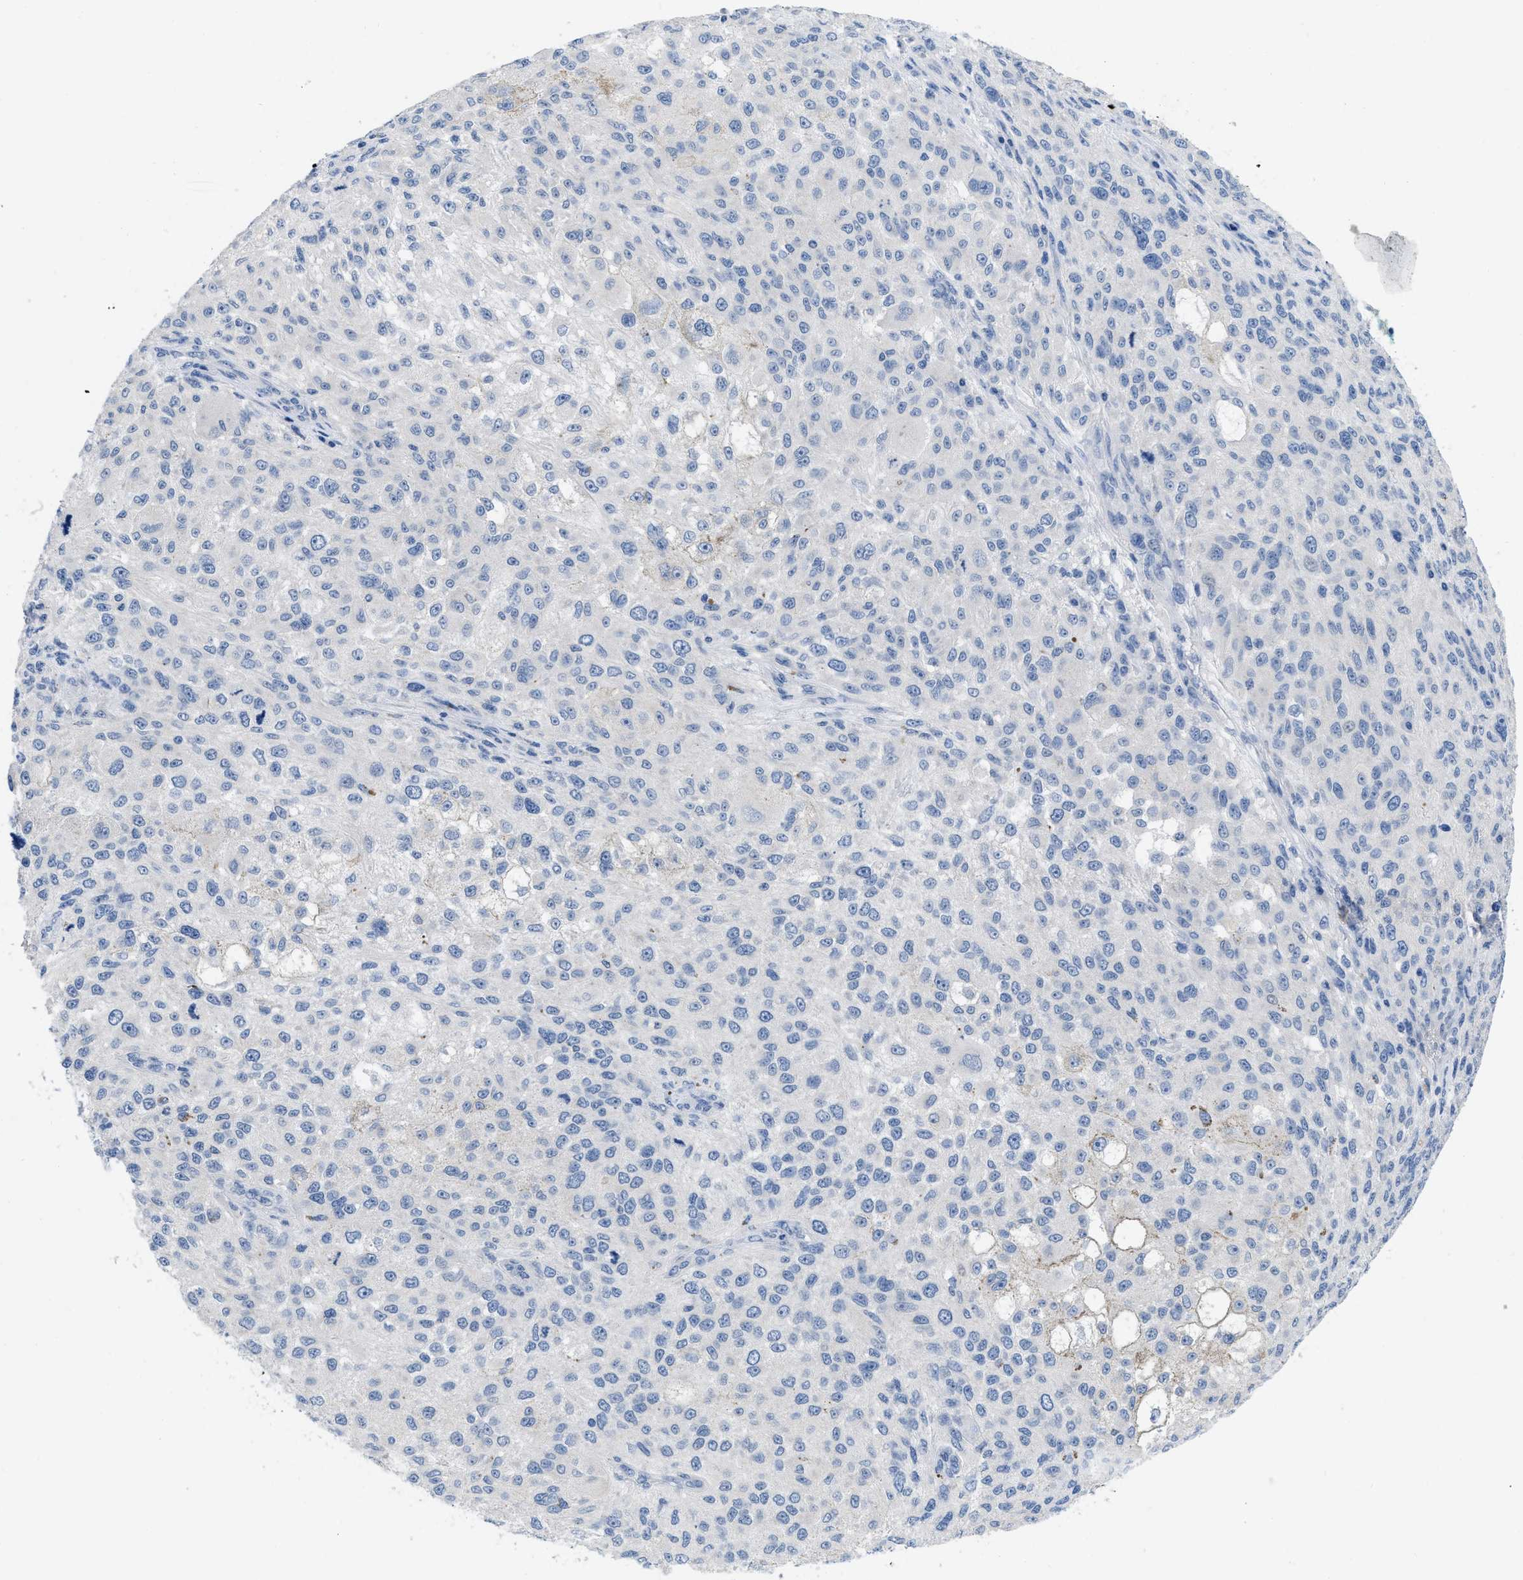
{"staining": {"intensity": "negative", "quantity": "none", "location": "none"}, "tissue": "melanoma", "cell_type": "Tumor cells", "image_type": "cancer", "snomed": [{"axis": "morphology", "description": "Necrosis, NOS"}, {"axis": "morphology", "description": "Malignant melanoma, NOS"}, {"axis": "topography", "description": "Skin"}], "caption": "Immunohistochemistry image of melanoma stained for a protein (brown), which demonstrates no expression in tumor cells.", "gene": "PYY", "patient": {"sex": "female", "age": 87}}